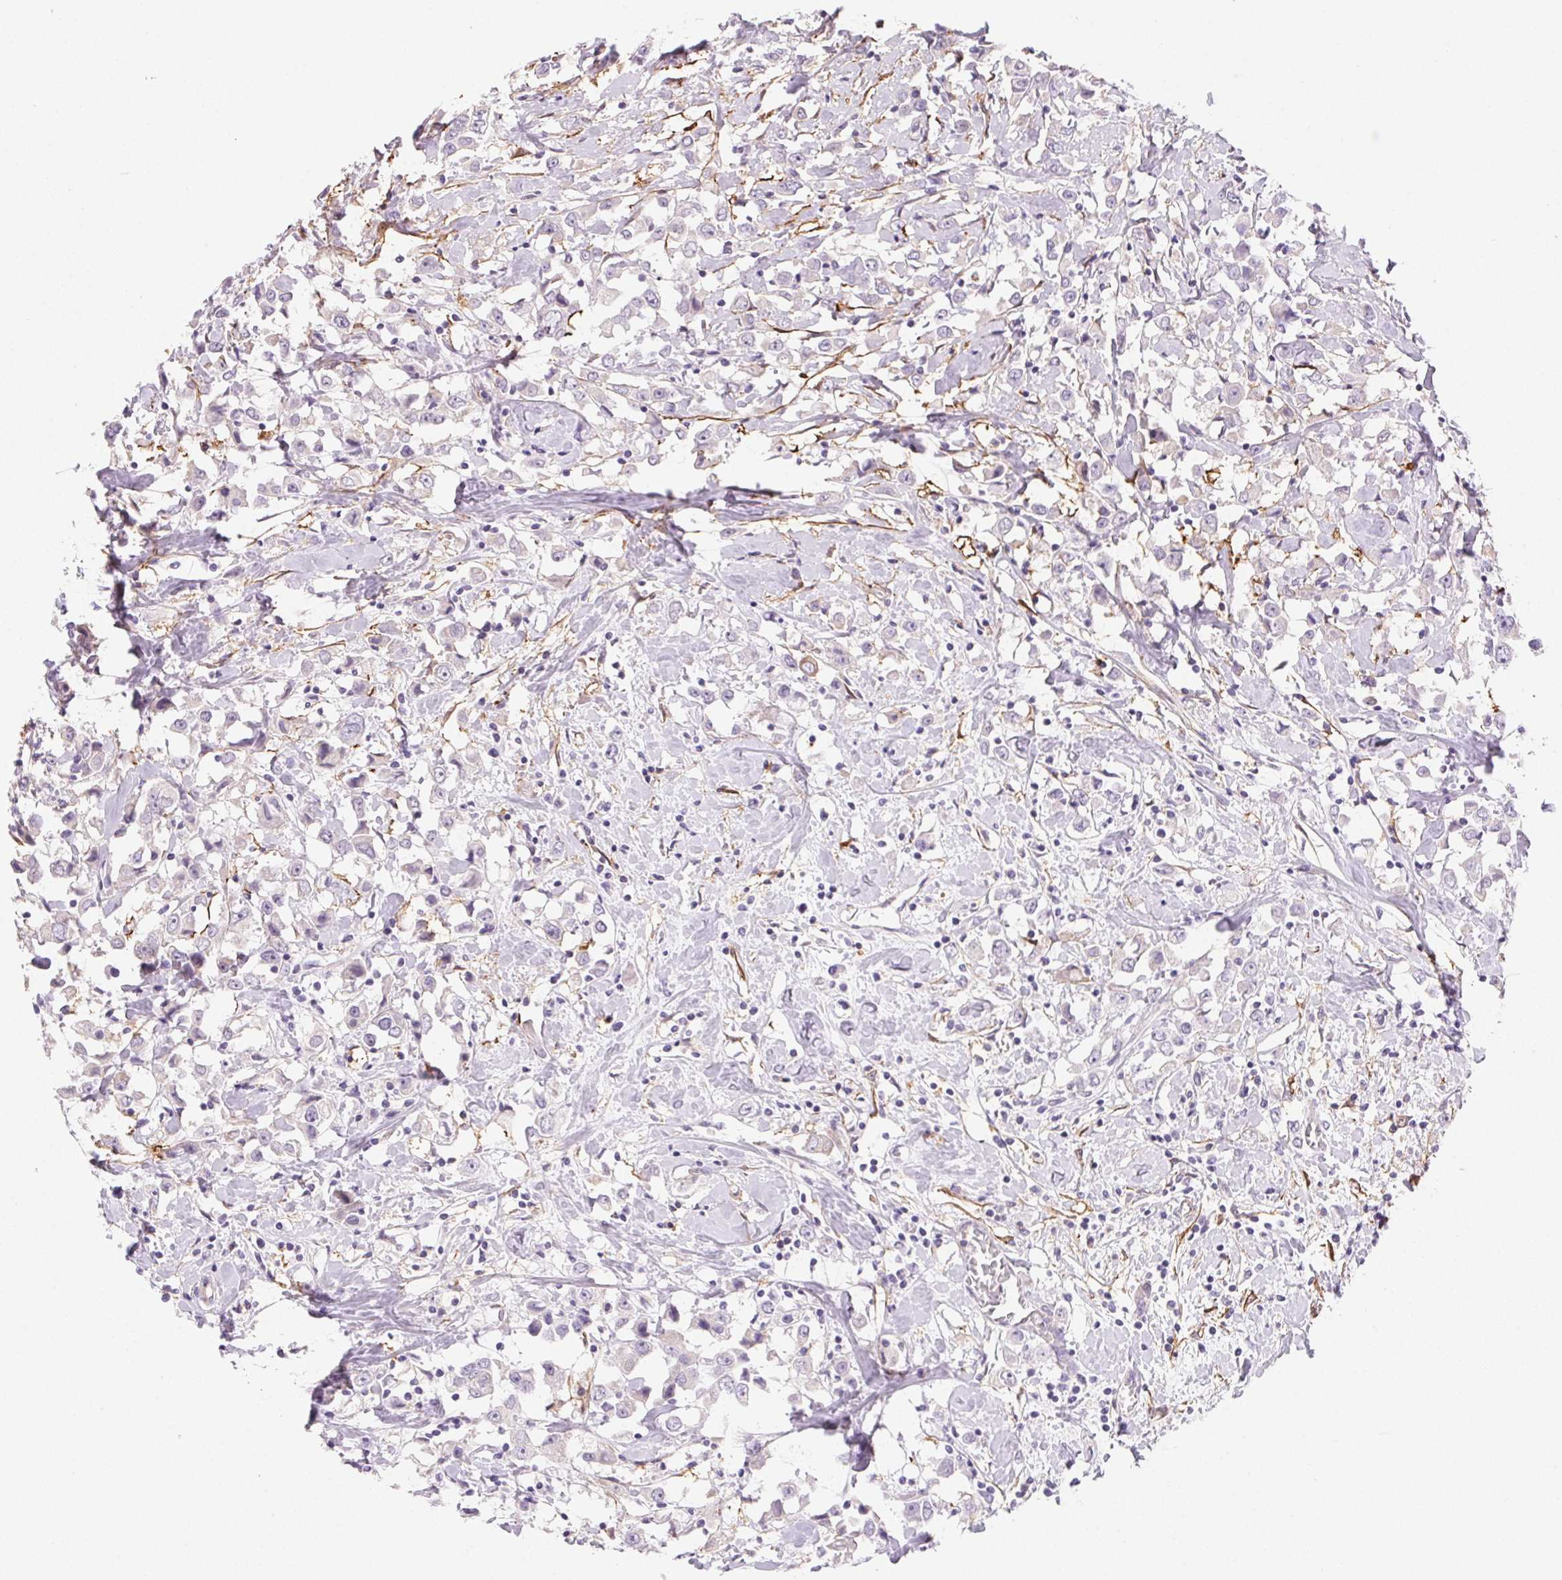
{"staining": {"intensity": "negative", "quantity": "none", "location": "none"}, "tissue": "breast cancer", "cell_type": "Tumor cells", "image_type": "cancer", "snomed": [{"axis": "morphology", "description": "Duct carcinoma"}, {"axis": "topography", "description": "Breast"}], "caption": "DAB immunohistochemical staining of human breast invasive ductal carcinoma shows no significant positivity in tumor cells.", "gene": "GPX8", "patient": {"sex": "female", "age": 61}}